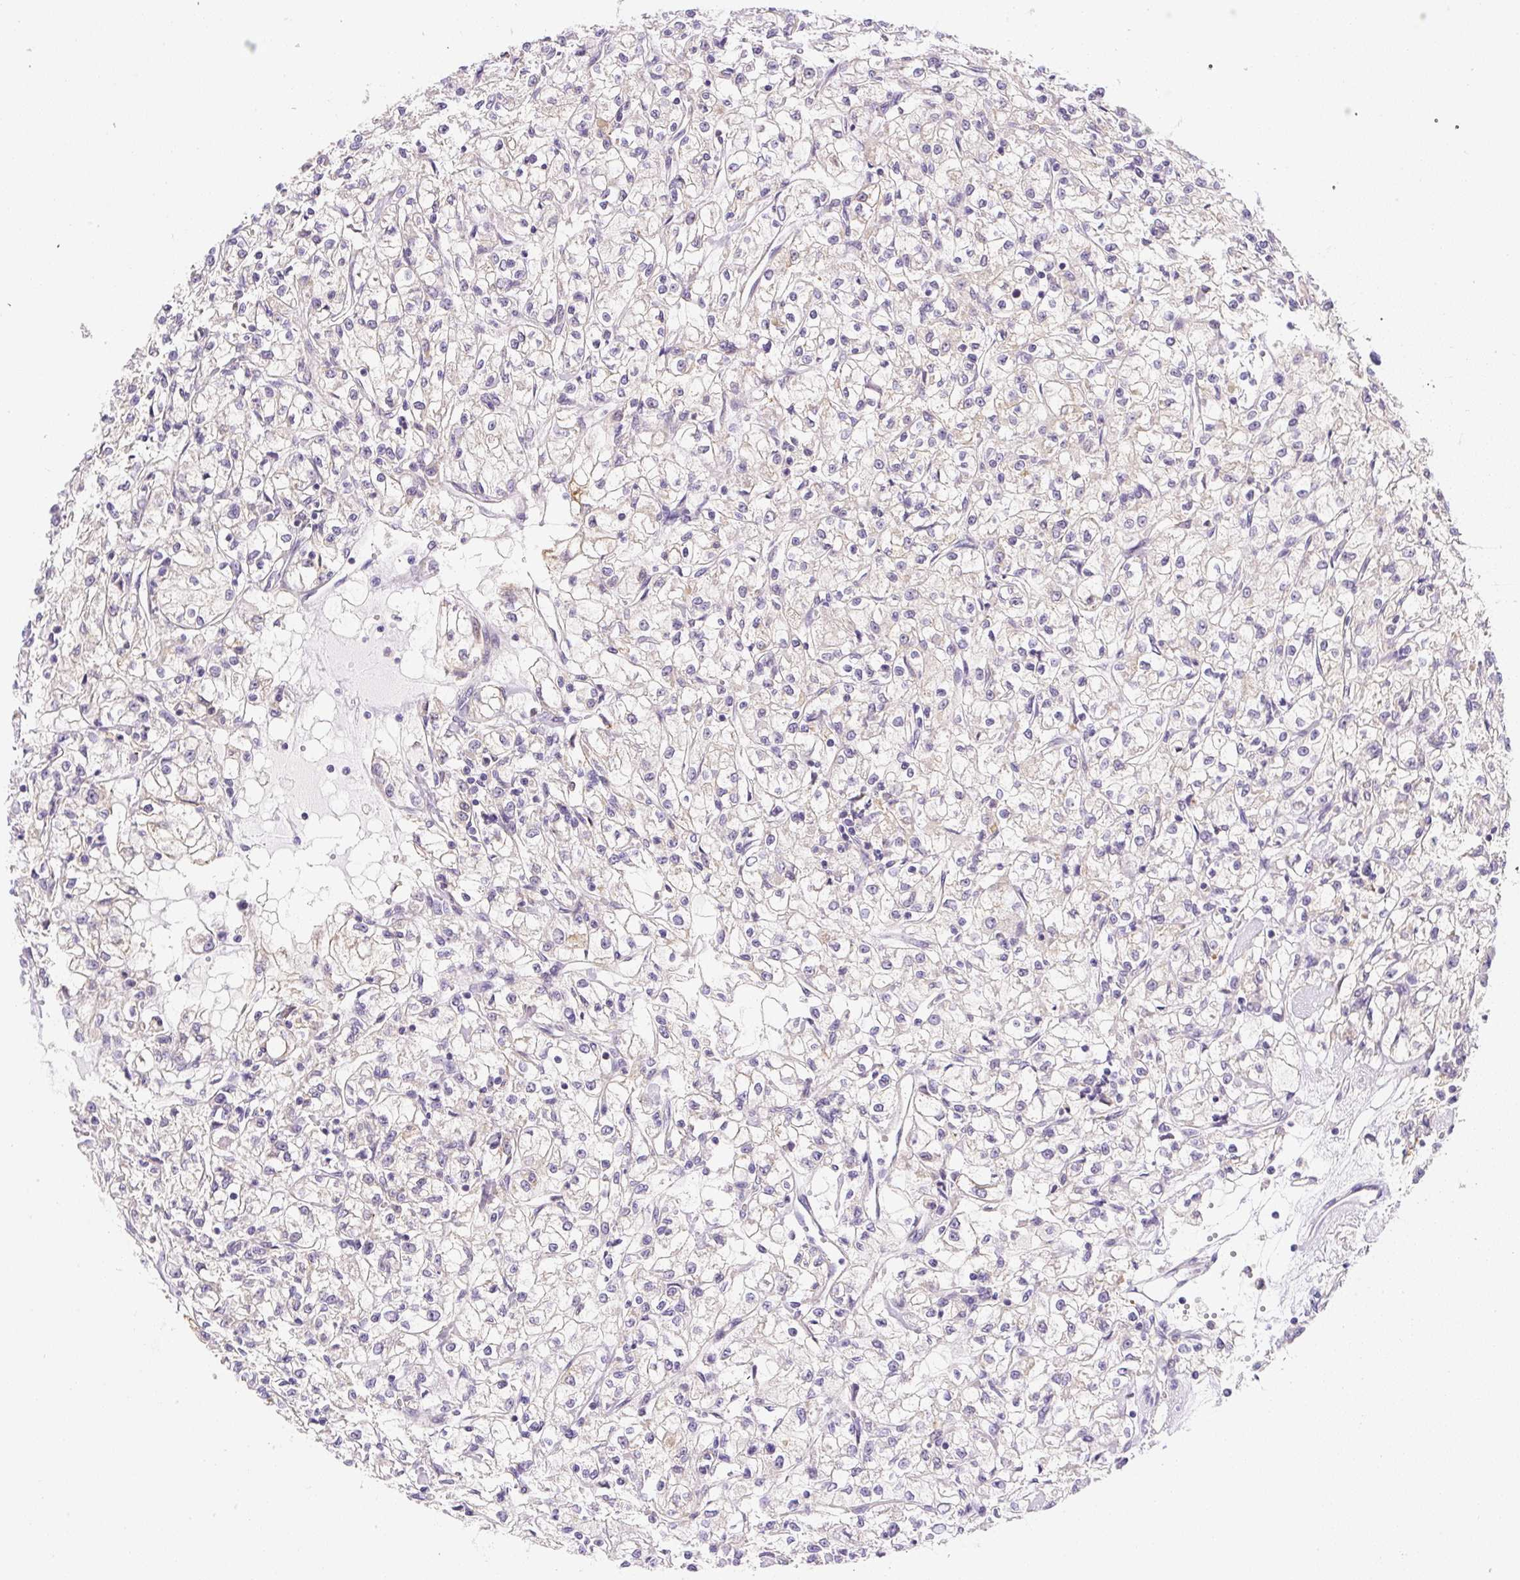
{"staining": {"intensity": "negative", "quantity": "none", "location": "none"}, "tissue": "renal cancer", "cell_type": "Tumor cells", "image_type": "cancer", "snomed": [{"axis": "morphology", "description": "Adenocarcinoma, NOS"}, {"axis": "topography", "description": "Kidney"}], "caption": "Tumor cells show no significant protein positivity in renal cancer.", "gene": "PLA2G4A", "patient": {"sex": "female", "age": 59}}